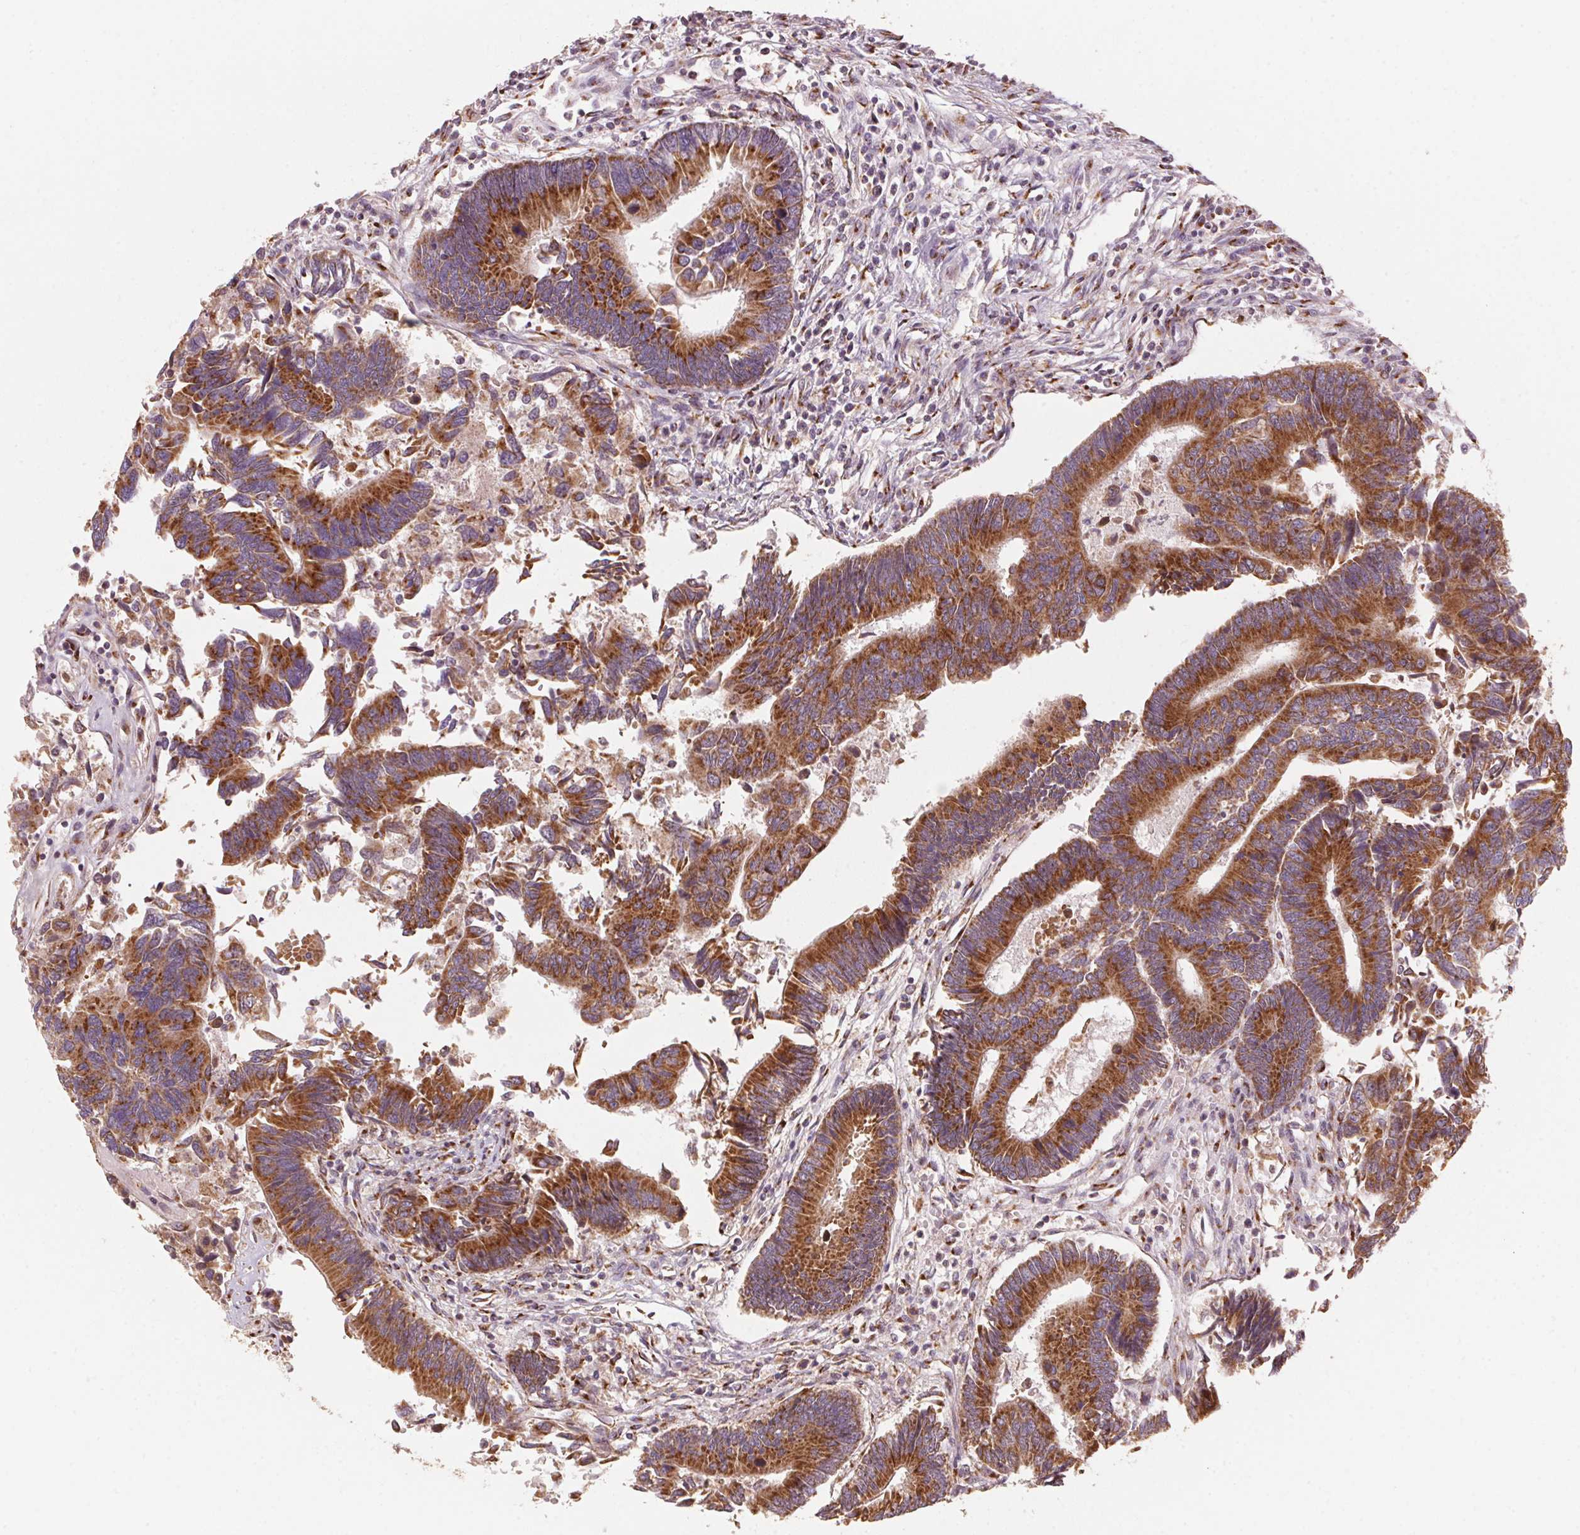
{"staining": {"intensity": "strong", "quantity": ">75%", "location": "cytoplasmic/membranous"}, "tissue": "colorectal cancer", "cell_type": "Tumor cells", "image_type": "cancer", "snomed": [{"axis": "morphology", "description": "Adenocarcinoma, NOS"}, {"axis": "topography", "description": "Colon"}], "caption": "Protein staining of colorectal adenocarcinoma tissue demonstrates strong cytoplasmic/membranous positivity in approximately >75% of tumor cells. The staining was performed using DAB to visualize the protein expression in brown, while the nuclei were stained in blue with hematoxylin (Magnification: 20x).", "gene": "TOMM70", "patient": {"sex": "female", "age": 67}}